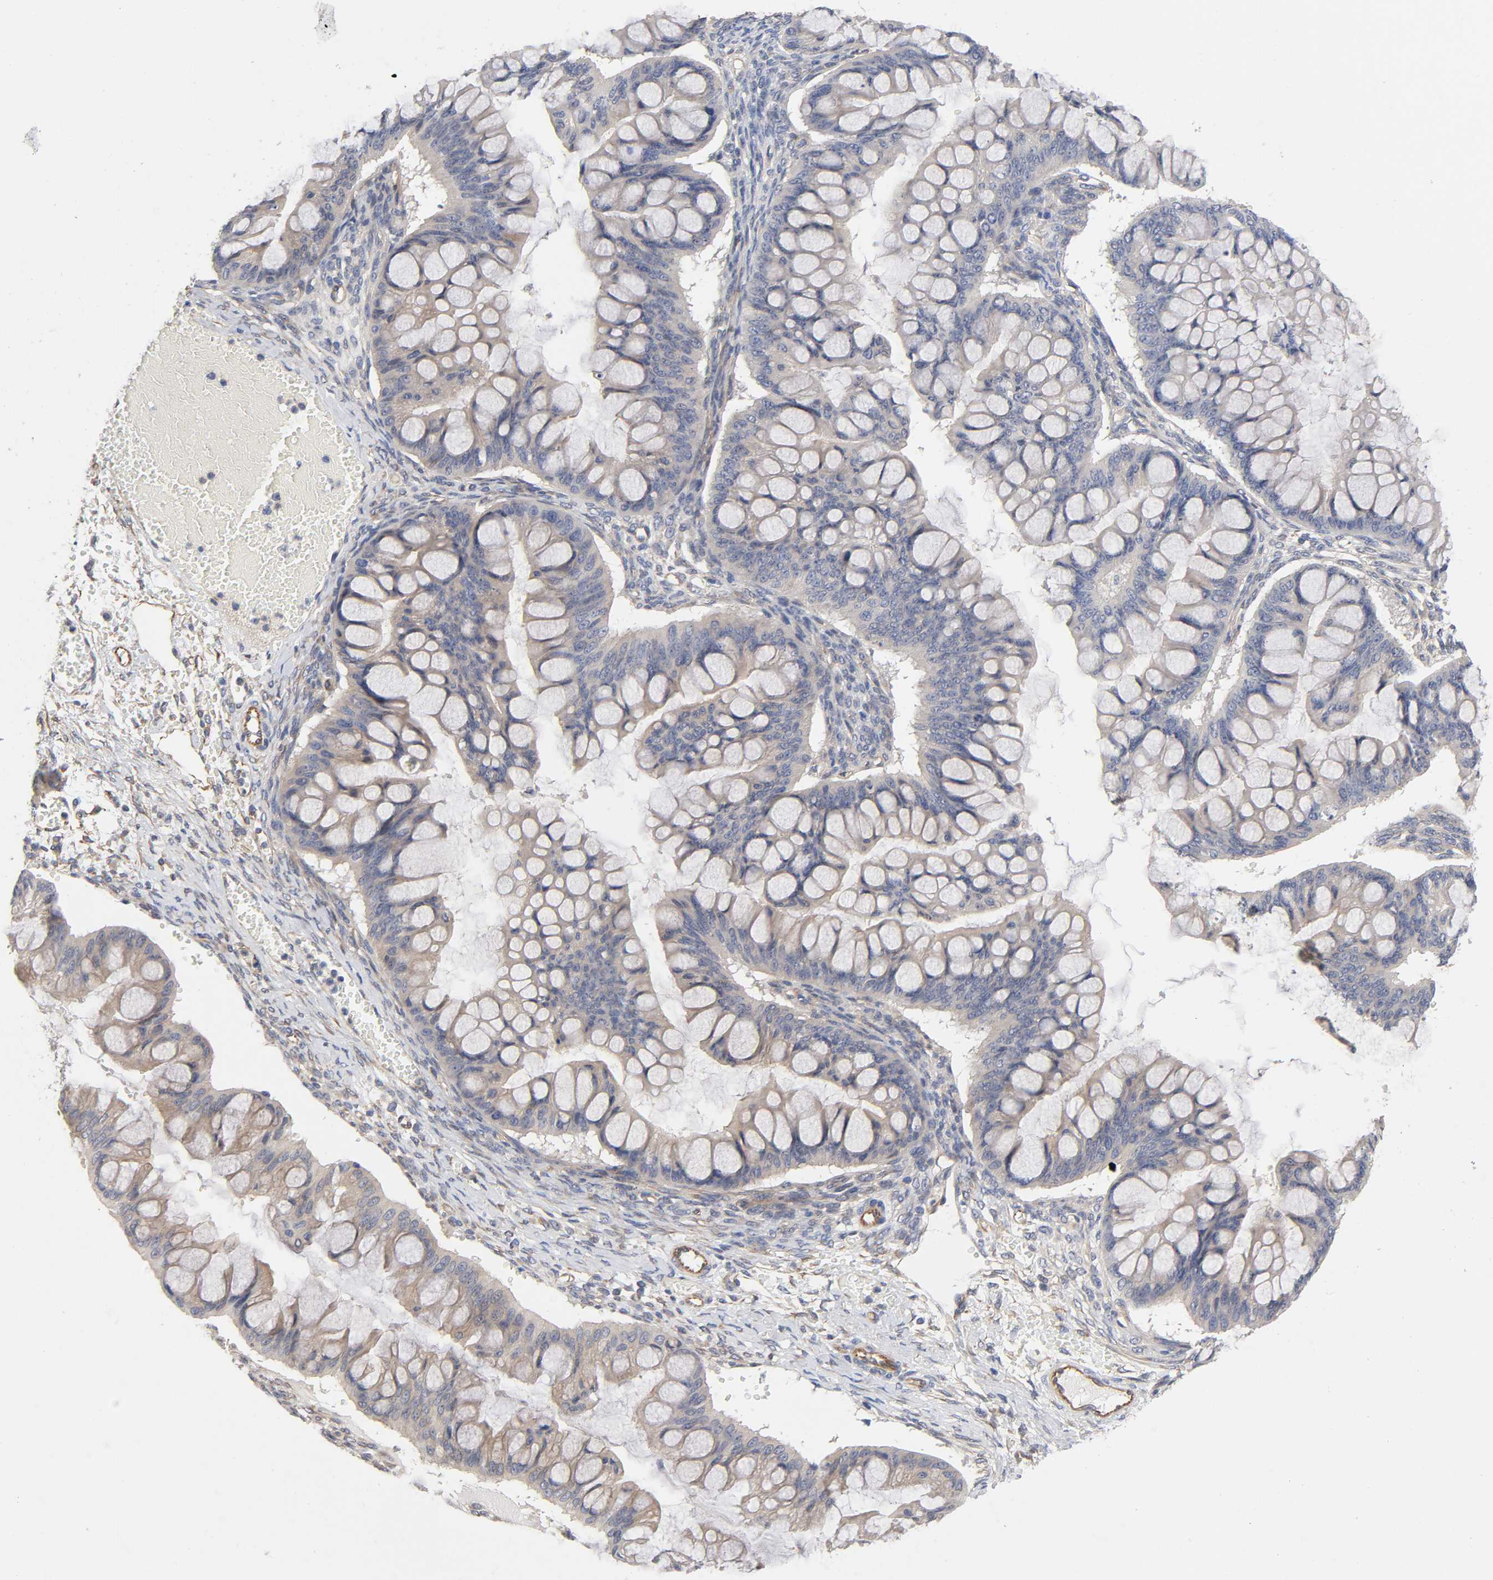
{"staining": {"intensity": "negative", "quantity": "none", "location": "none"}, "tissue": "ovarian cancer", "cell_type": "Tumor cells", "image_type": "cancer", "snomed": [{"axis": "morphology", "description": "Cystadenocarcinoma, mucinous, NOS"}, {"axis": "topography", "description": "Ovary"}], "caption": "IHC of human ovarian mucinous cystadenocarcinoma reveals no positivity in tumor cells. The staining was performed using DAB (3,3'-diaminobenzidine) to visualize the protein expression in brown, while the nuclei were stained in blue with hematoxylin (Magnification: 20x).", "gene": "RAB13", "patient": {"sex": "female", "age": 73}}